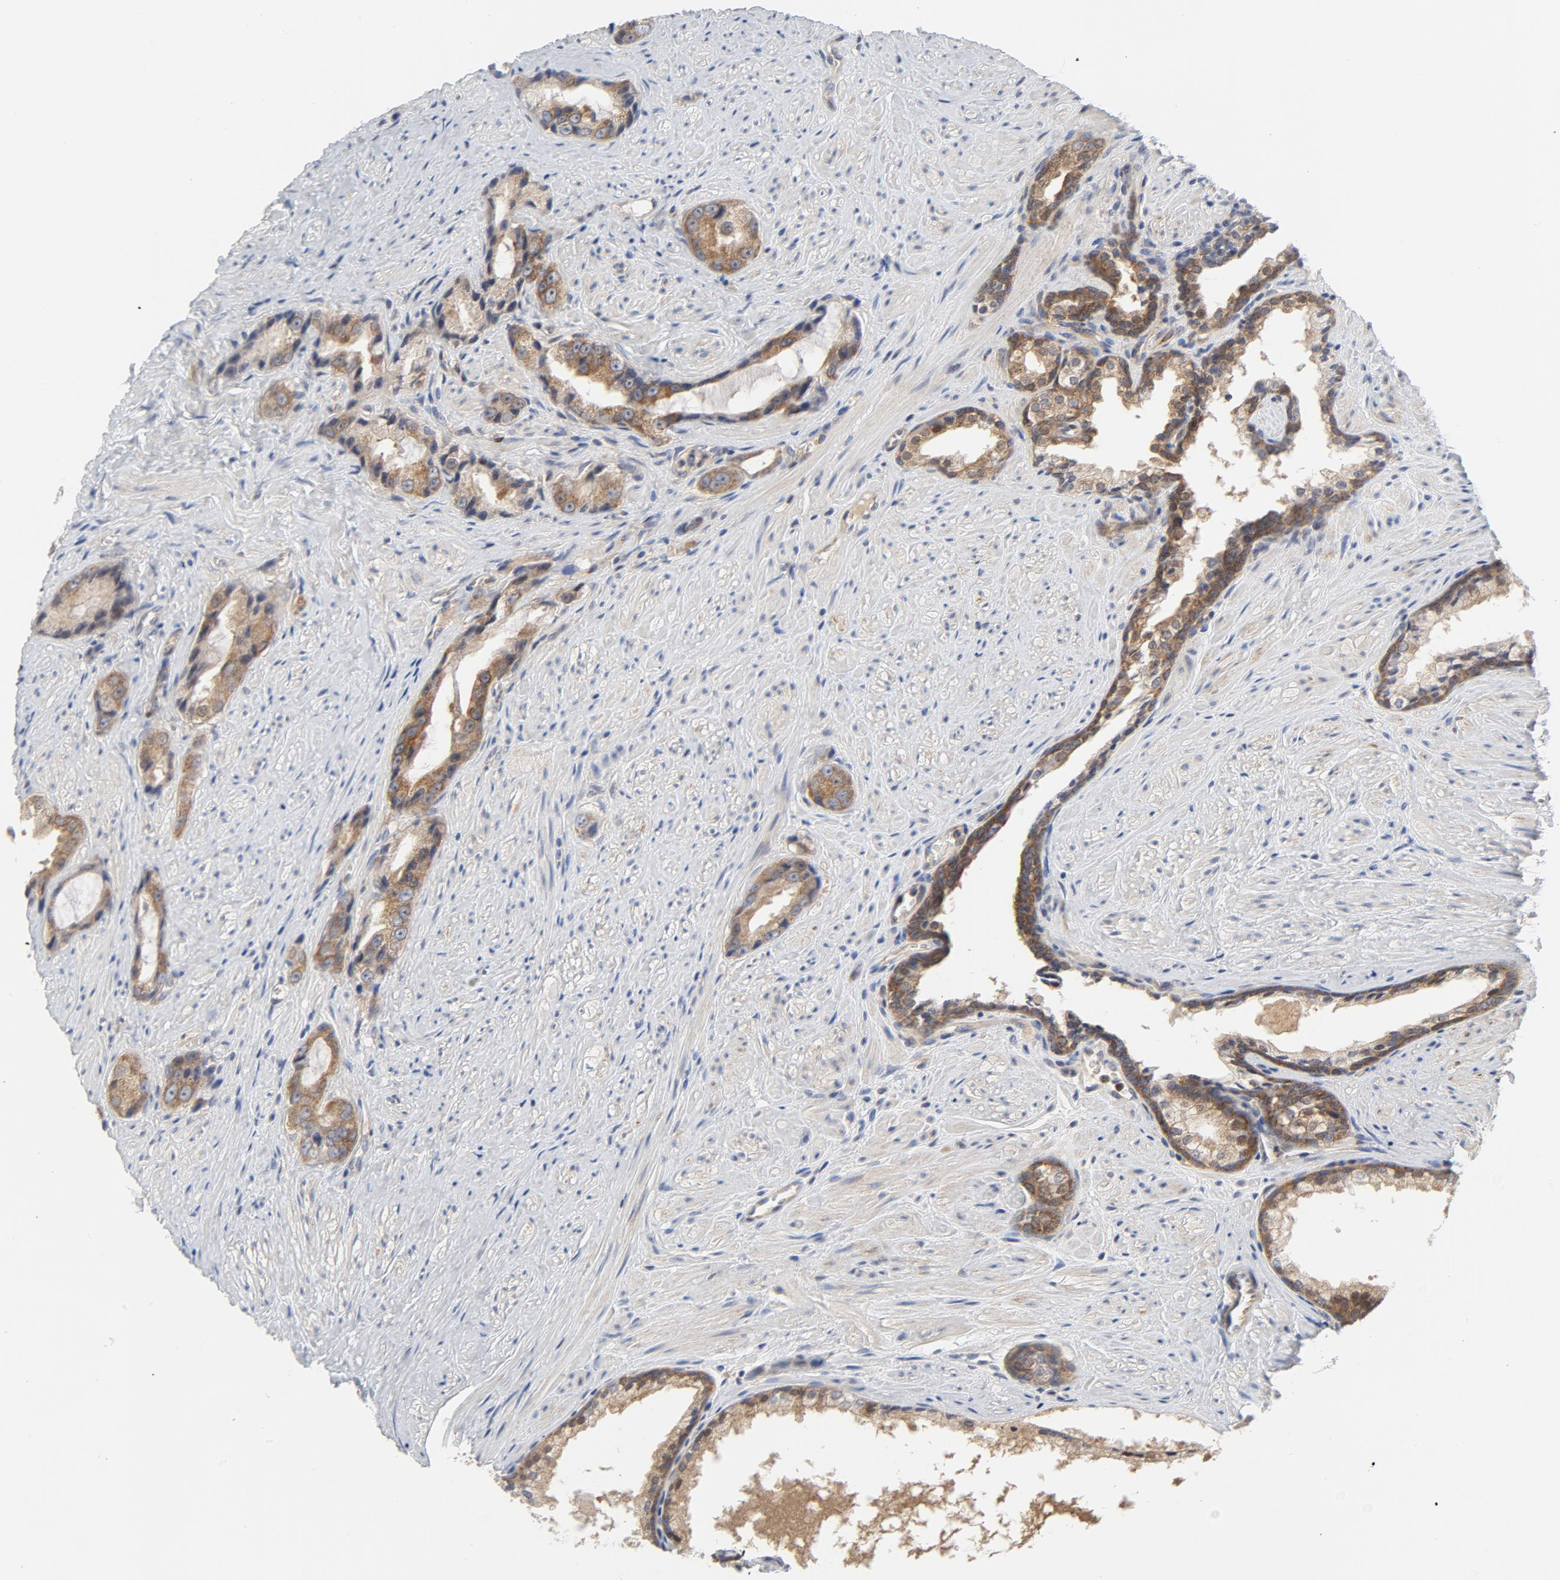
{"staining": {"intensity": "strong", "quantity": ">75%", "location": "cytoplasmic/membranous"}, "tissue": "prostate cancer", "cell_type": "Tumor cells", "image_type": "cancer", "snomed": [{"axis": "morphology", "description": "Adenocarcinoma, Medium grade"}, {"axis": "topography", "description": "Prostate"}], "caption": "Tumor cells display high levels of strong cytoplasmic/membranous positivity in about >75% of cells in human prostate cancer (adenocarcinoma (medium-grade)). The protein of interest is stained brown, and the nuclei are stained in blue (DAB (3,3'-diaminobenzidine) IHC with brightfield microscopy, high magnification).", "gene": "BAD", "patient": {"sex": "male", "age": 60}}